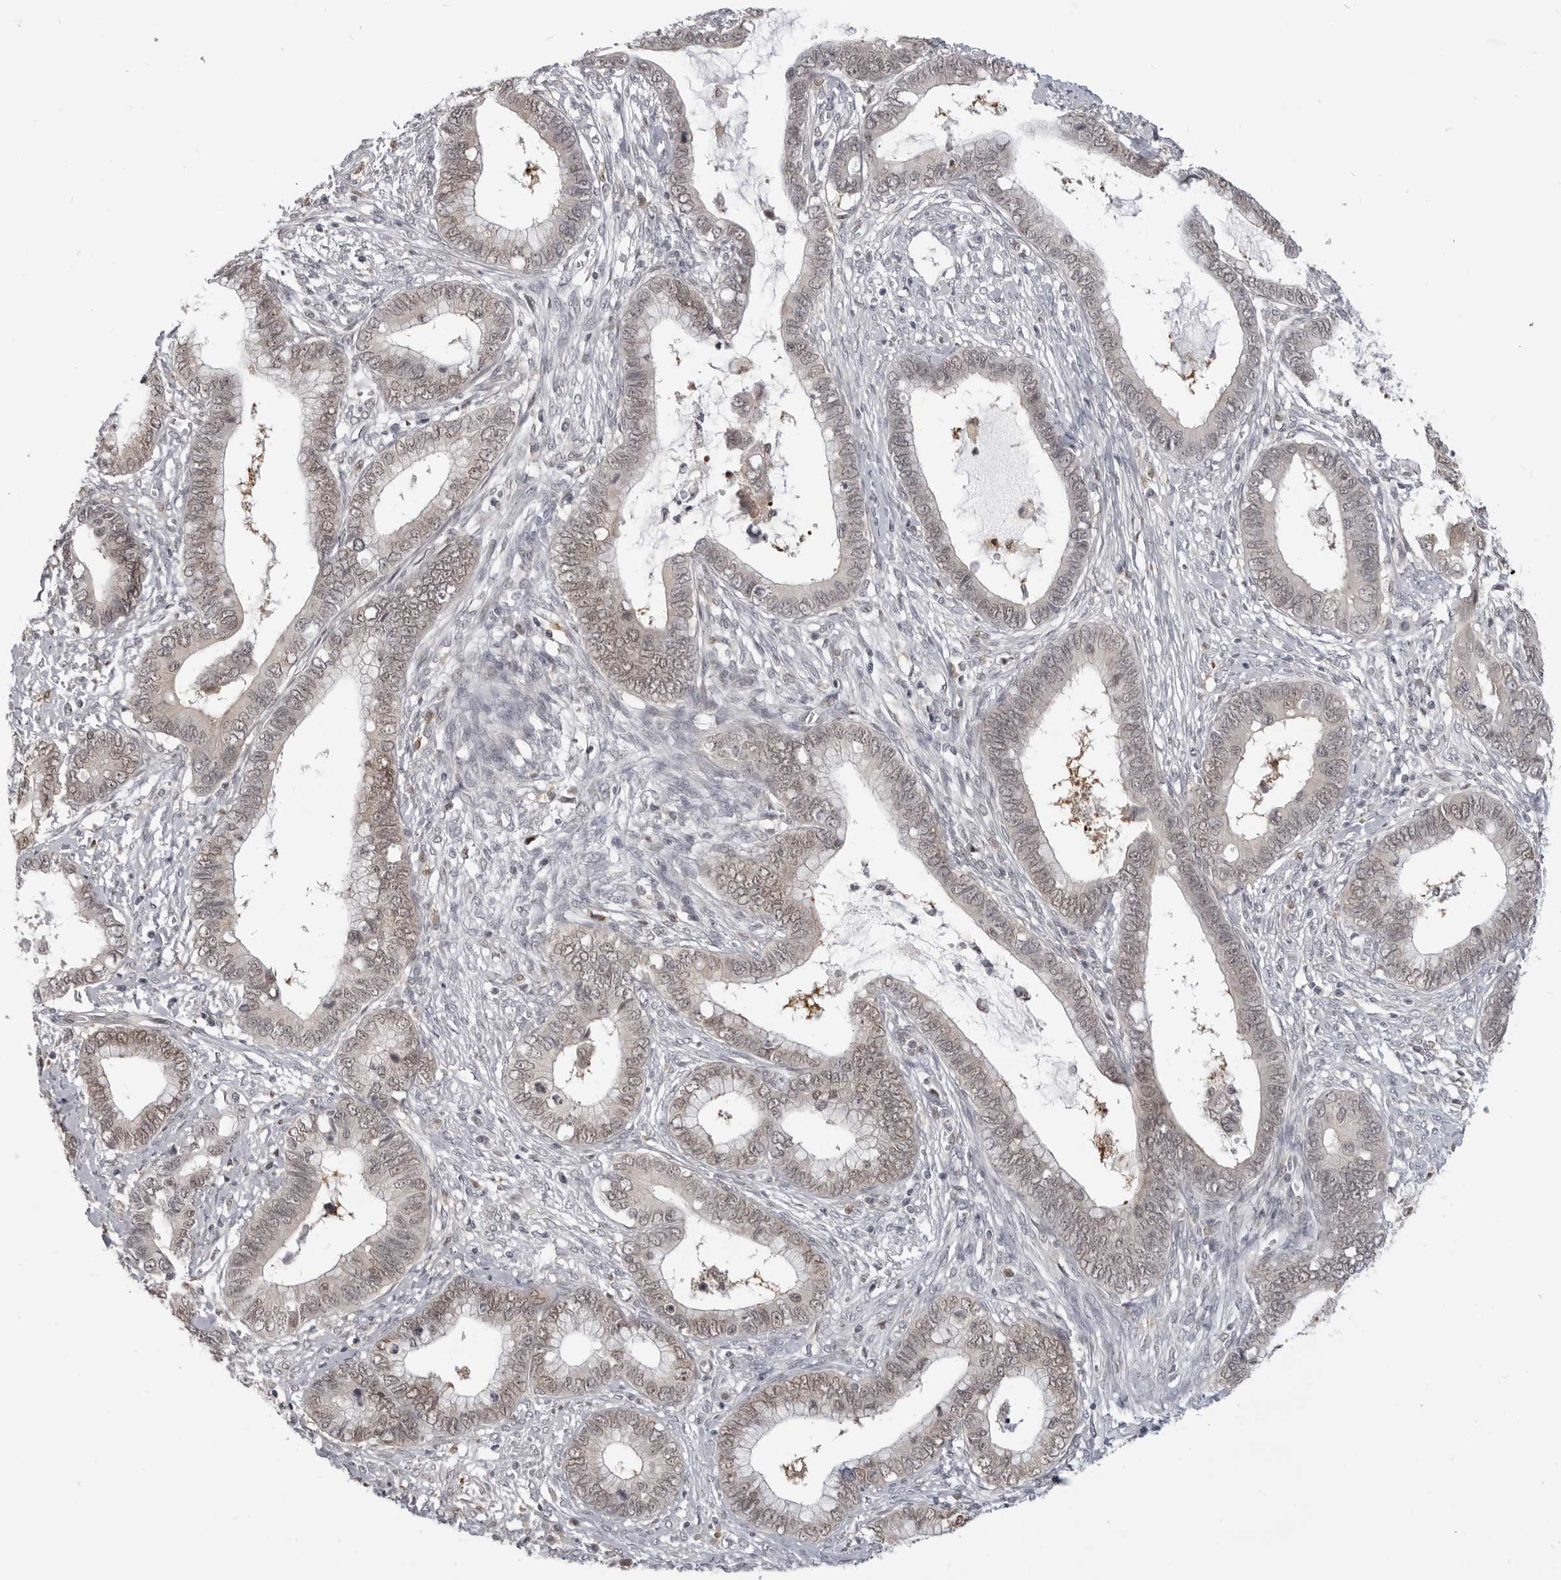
{"staining": {"intensity": "moderate", "quantity": "25%-75%", "location": "nuclear"}, "tissue": "cervical cancer", "cell_type": "Tumor cells", "image_type": "cancer", "snomed": [{"axis": "morphology", "description": "Adenocarcinoma, NOS"}, {"axis": "topography", "description": "Cervix"}], "caption": "Moderate nuclear positivity for a protein is present in about 25%-75% of tumor cells of cervical cancer (adenocarcinoma) using IHC.", "gene": "SRGAP2", "patient": {"sex": "female", "age": 44}}